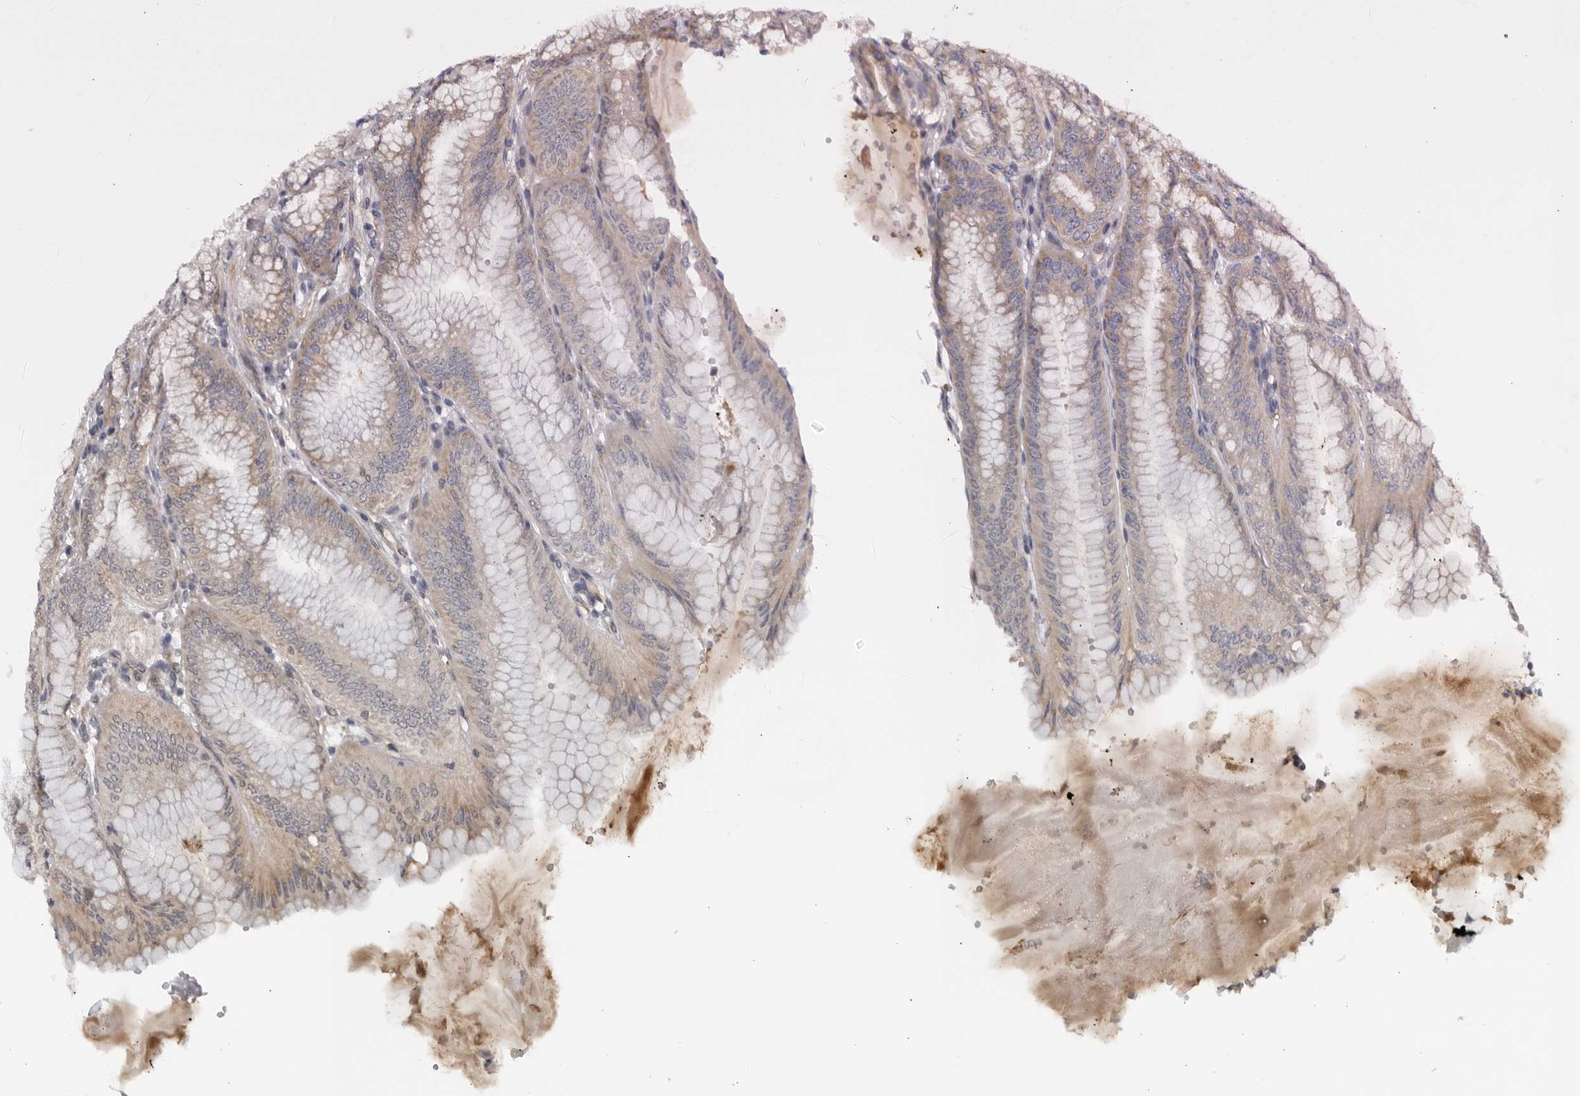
{"staining": {"intensity": "moderate", "quantity": "25%-75%", "location": "cytoplasmic/membranous"}, "tissue": "stomach", "cell_type": "Glandular cells", "image_type": "normal", "snomed": [{"axis": "morphology", "description": "Normal tissue, NOS"}, {"axis": "topography", "description": "Stomach, lower"}], "caption": "Protein expression analysis of normal stomach exhibits moderate cytoplasmic/membranous expression in about 25%-75% of glandular cells. (DAB (3,3'-diaminobenzidine) IHC, brown staining for protein, blue staining for nuclei).", "gene": "RC3H1", "patient": {"sex": "male", "age": 71}}